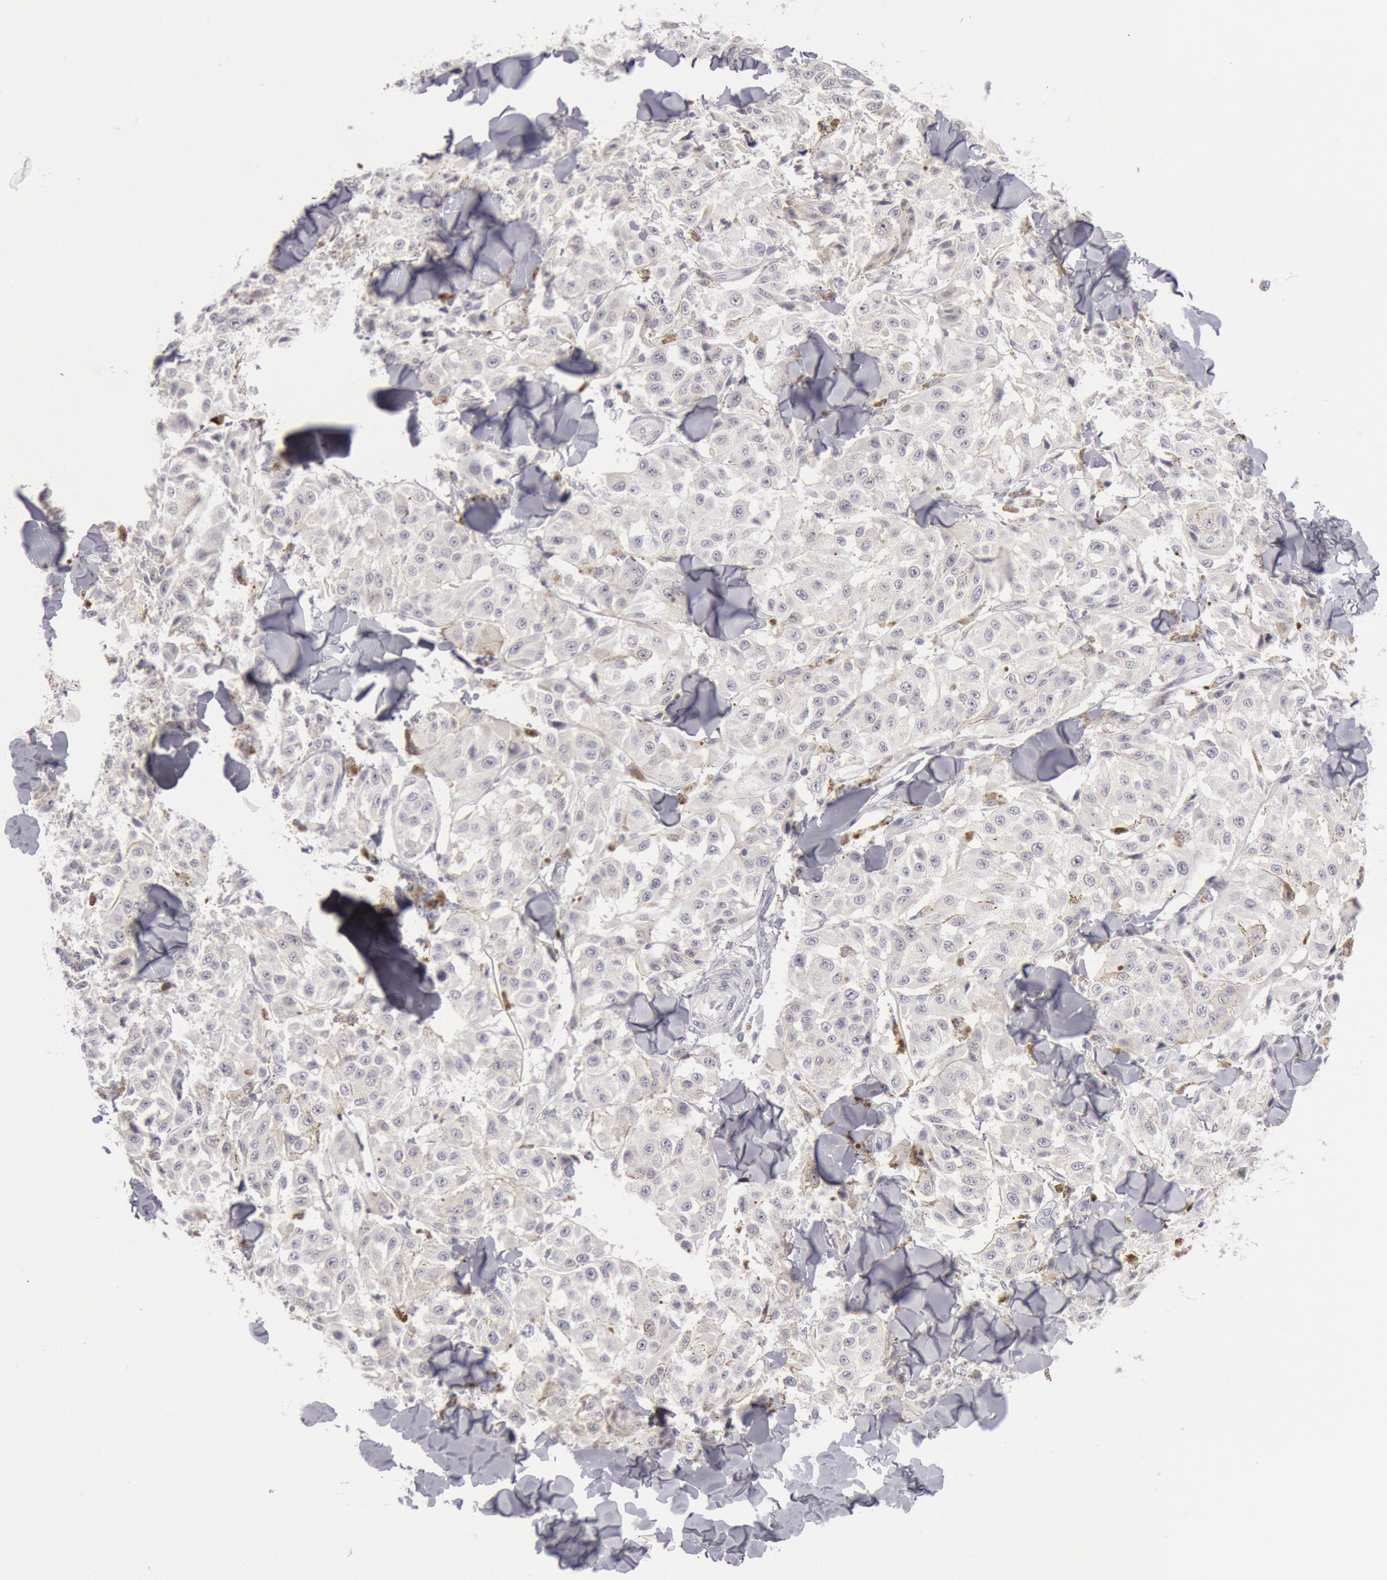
{"staining": {"intensity": "negative", "quantity": "none", "location": "none"}, "tissue": "melanoma", "cell_type": "Tumor cells", "image_type": "cancer", "snomed": [{"axis": "morphology", "description": "Malignant melanoma, NOS"}, {"axis": "topography", "description": "Skin"}], "caption": "An image of human malignant melanoma is negative for staining in tumor cells. Brightfield microscopy of immunohistochemistry stained with DAB (3,3'-diaminobenzidine) (brown) and hematoxylin (blue), captured at high magnification.", "gene": "KRT16", "patient": {"sex": "female", "age": 64}}